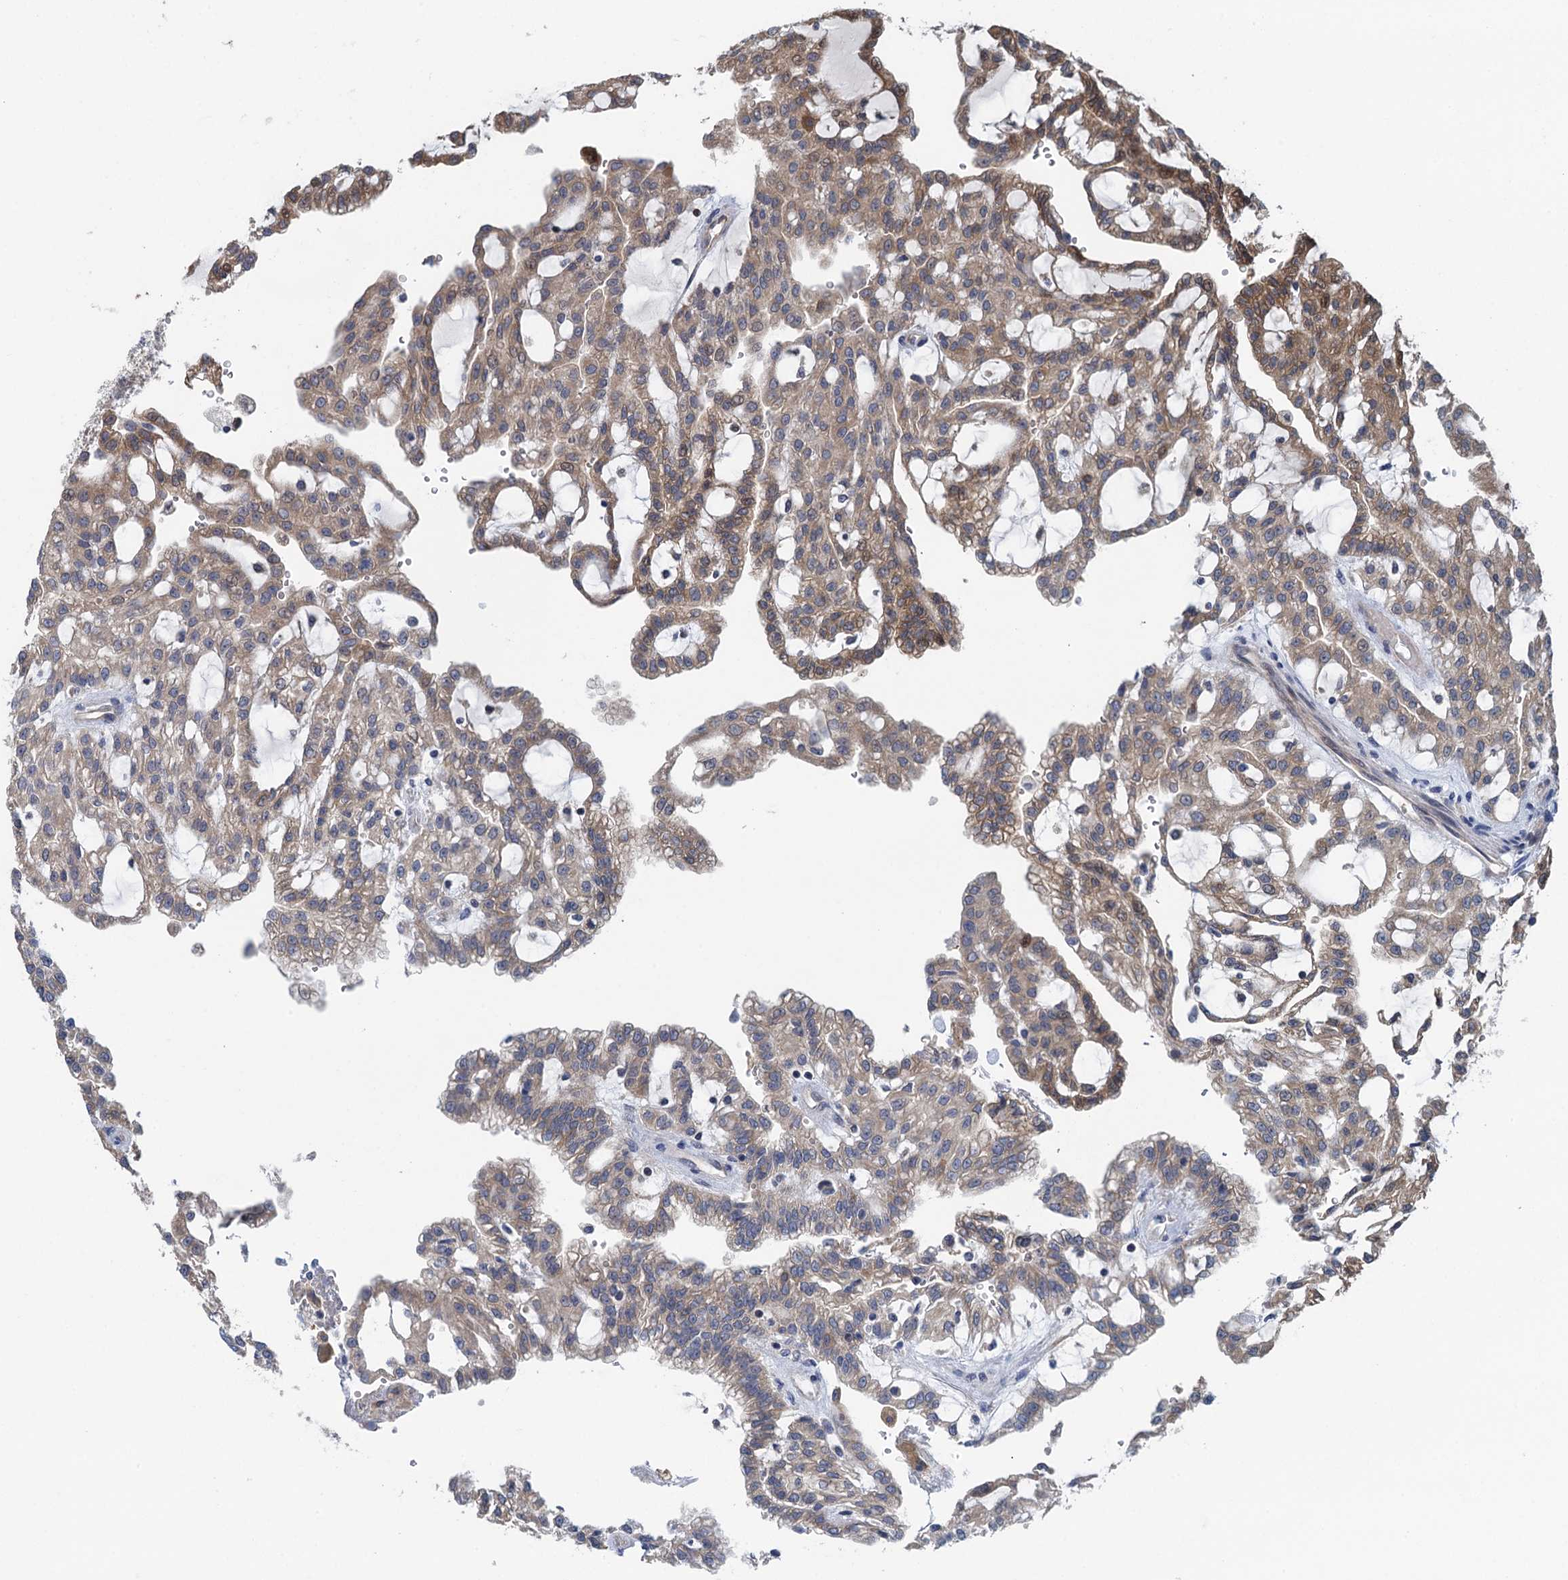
{"staining": {"intensity": "moderate", "quantity": "25%-75%", "location": "cytoplasmic/membranous"}, "tissue": "renal cancer", "cell_type": "Tumor cells", "image_type": "cancer", "snomed": [{"axis": "morphology", "description": "Adenocarcinoma, NOS"}, {"axis": "topography", "description": "Kidney"}], "caption": "There is medium levels of moderate cytoplasmic/membranous staining in tumor cells of adenocarcinoma (renal), as demonstrated by immunohistochemical staining (brown color).", "gene": "CNTN5", "patient": {"sex": "male", "age": 63}}